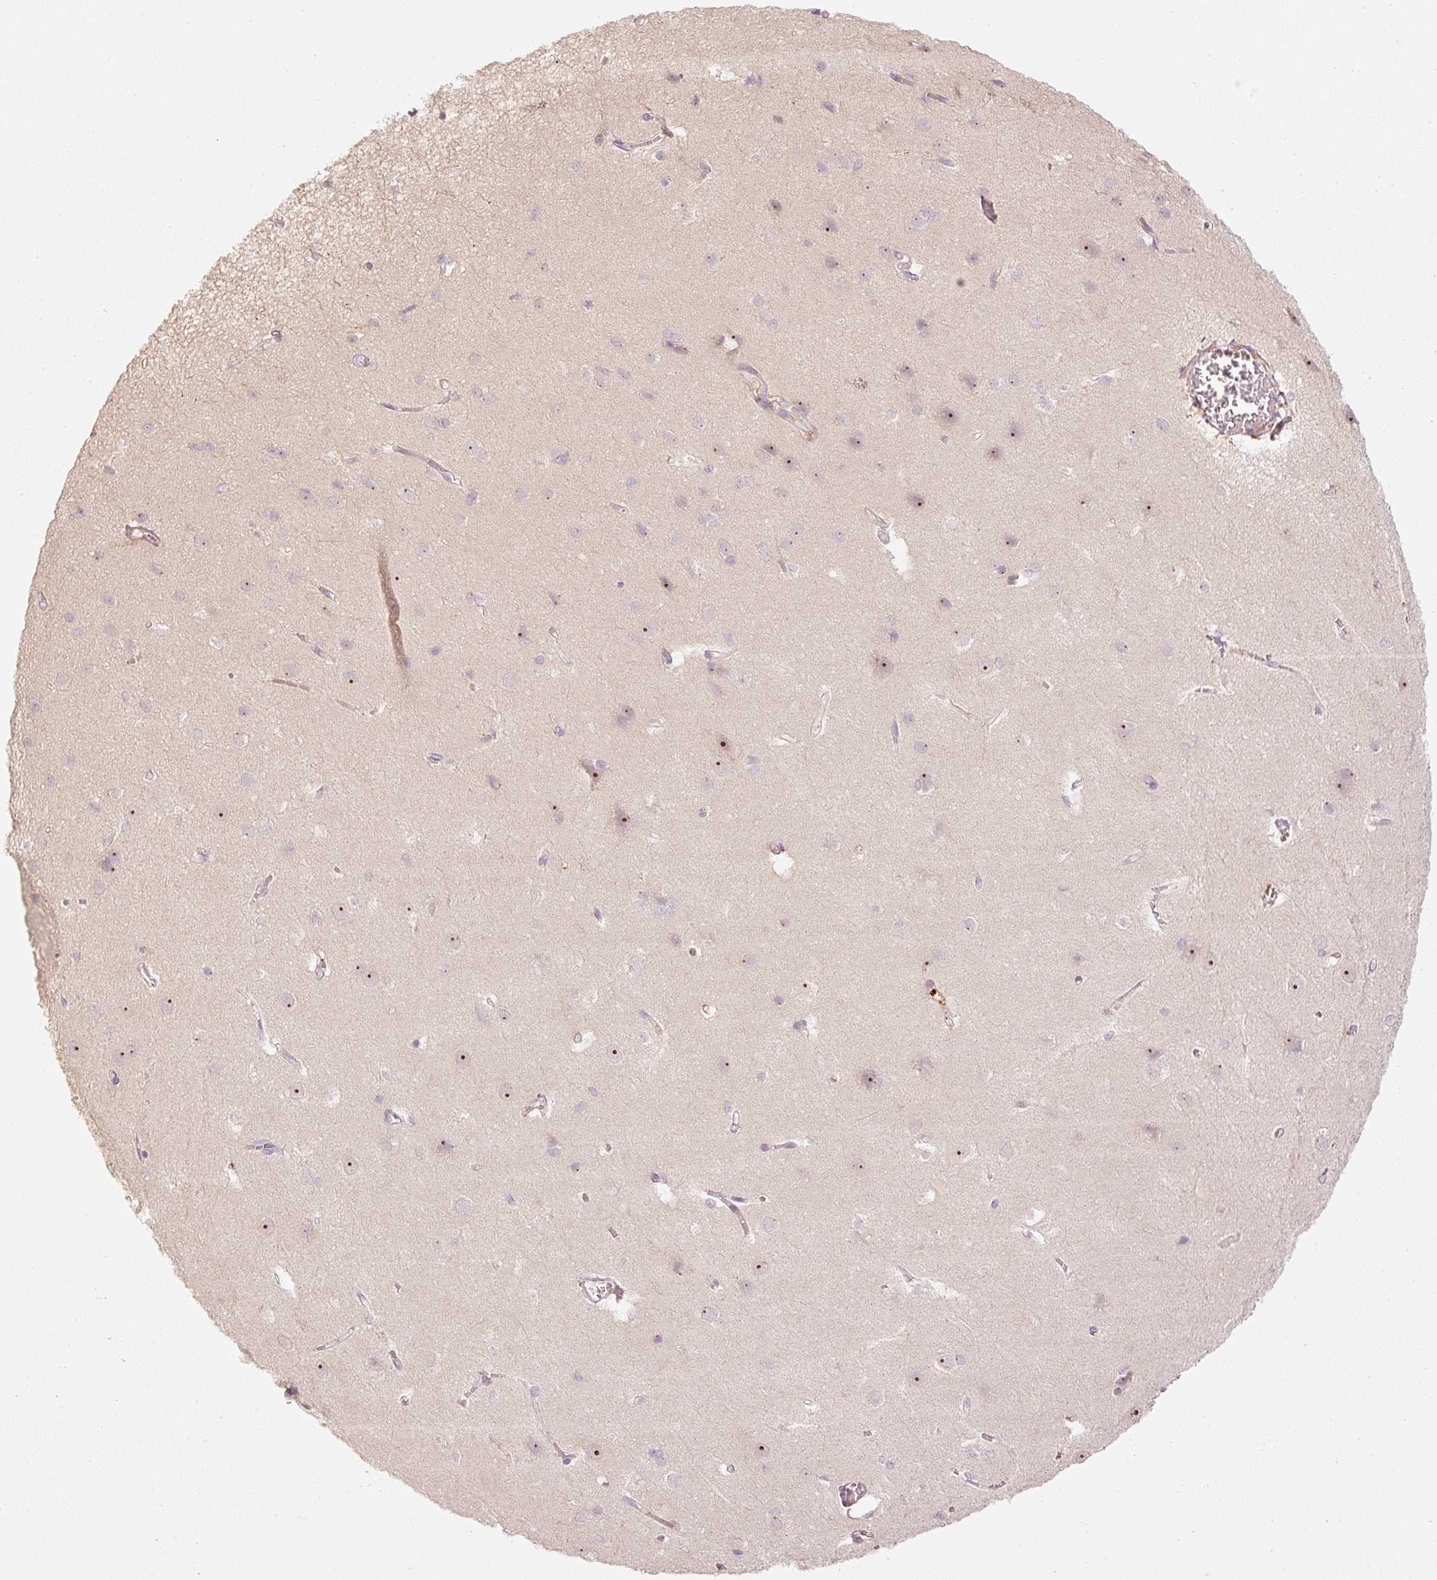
{"staining": {"intensity": "negative", "quantity": "none", "location": "none"}, "tissue": "cerebral cortex", "cell_type": "Endothelial cells", "image_type": "normal", "snomed": [{"axis": "morphology", "description": "Normal tissue, NOS"}, {"axis": "topography", "description": "Cerebral cortex"}], "caption": "Protein analysis of normal cerebral cortex reveals no significant staining in endothelial cells.", "gene": "VCAM1", "patient": {"sex": "male", "age": 37}}